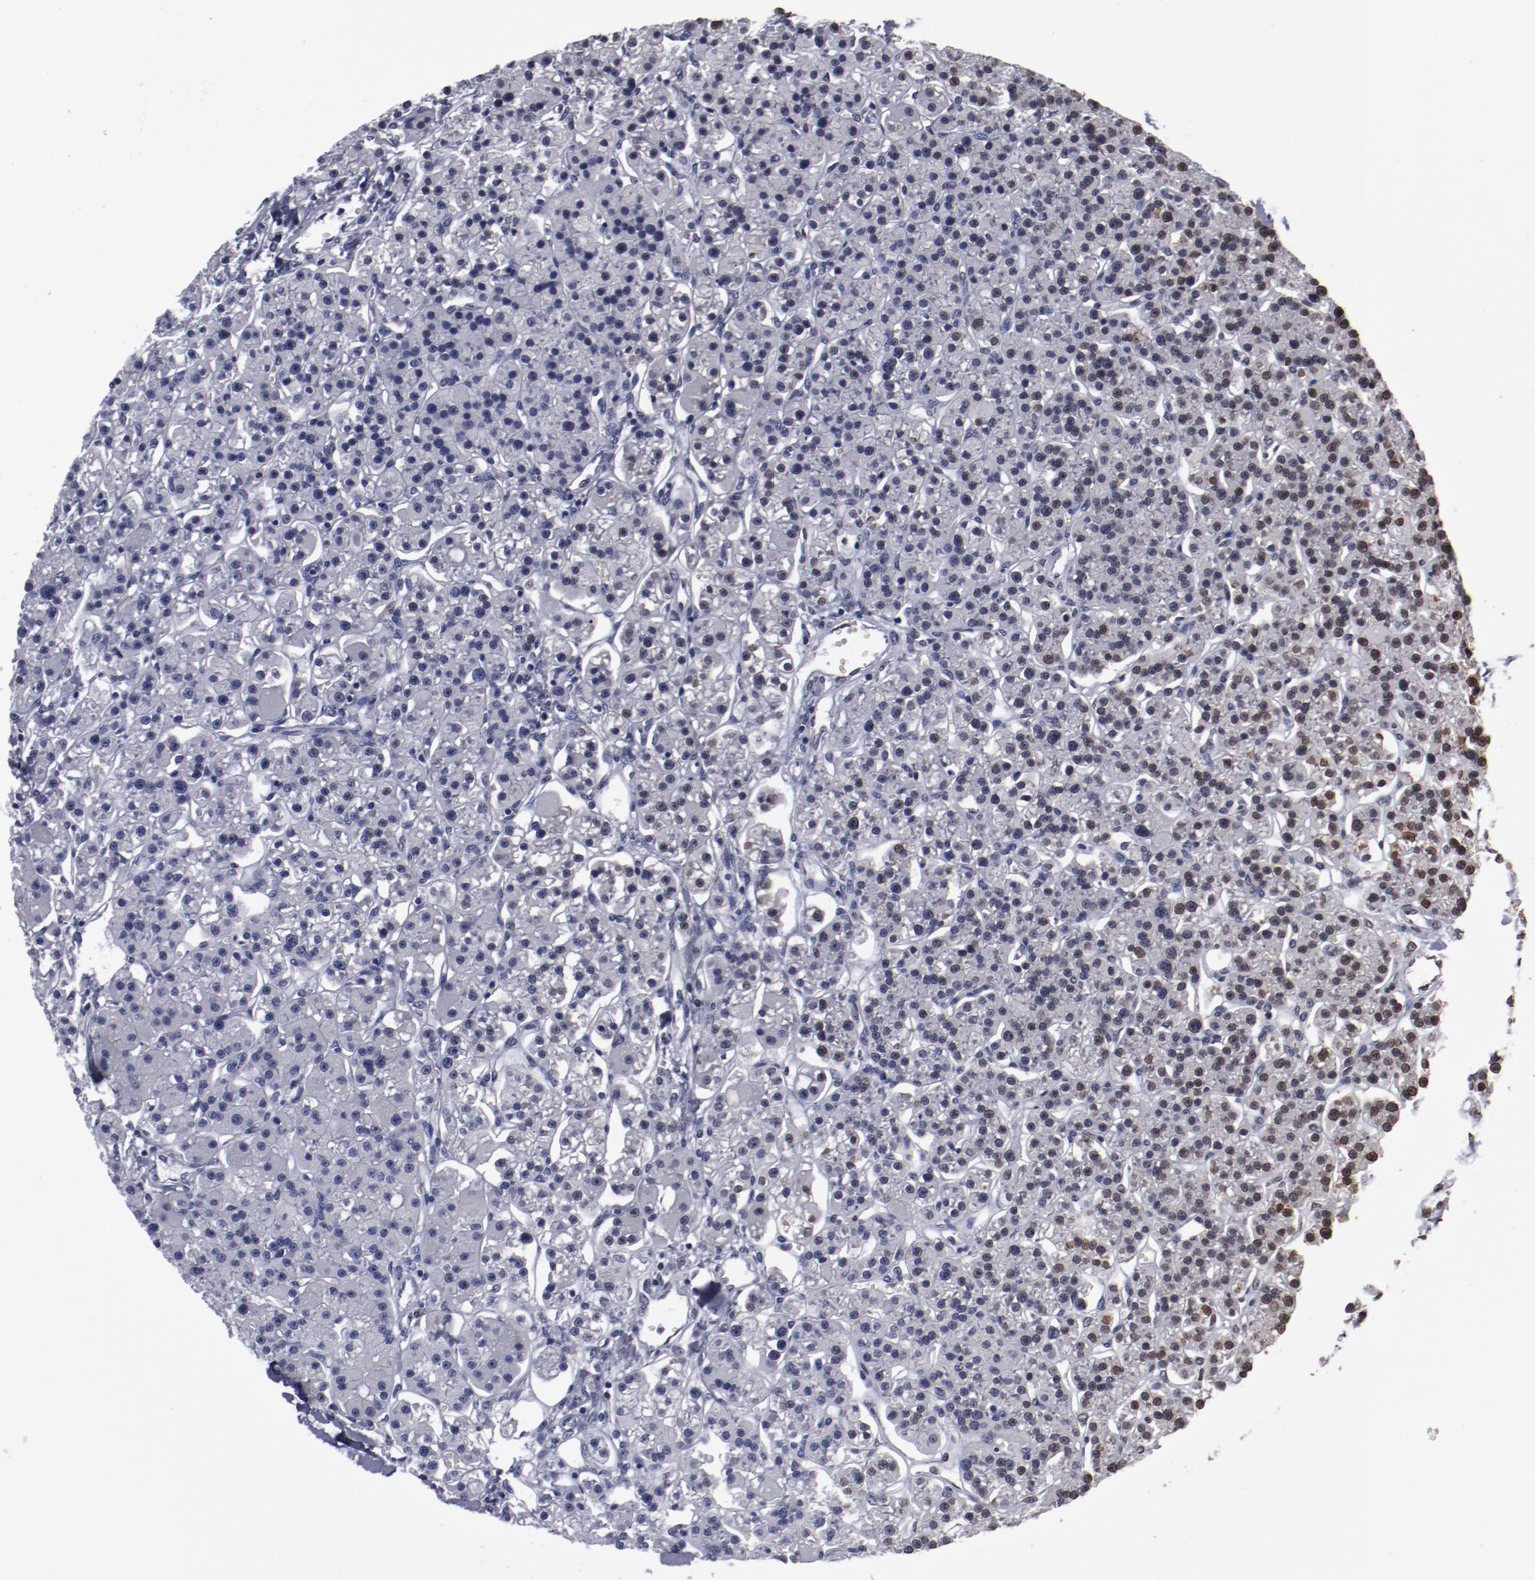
{"staining": {"intensity": "moderate", "quantity": ">75%", "location": "nuclear"}, "tissue": "parathyroid gland", "cell_type": "Glandular cells", "image_type": "normal", "snomed": [{"axis": "morphology", "description": "Normal tissue, NOS"}, {"axis": "topography", "description": "Parathyroid gland"}], "caption": "Protein staining of benign parathyroid gland displays moderate nuclear positivity in about >75% of glandular cells.", "gene": "AKT1", "patient": {"sex": "female", "age": 58}}